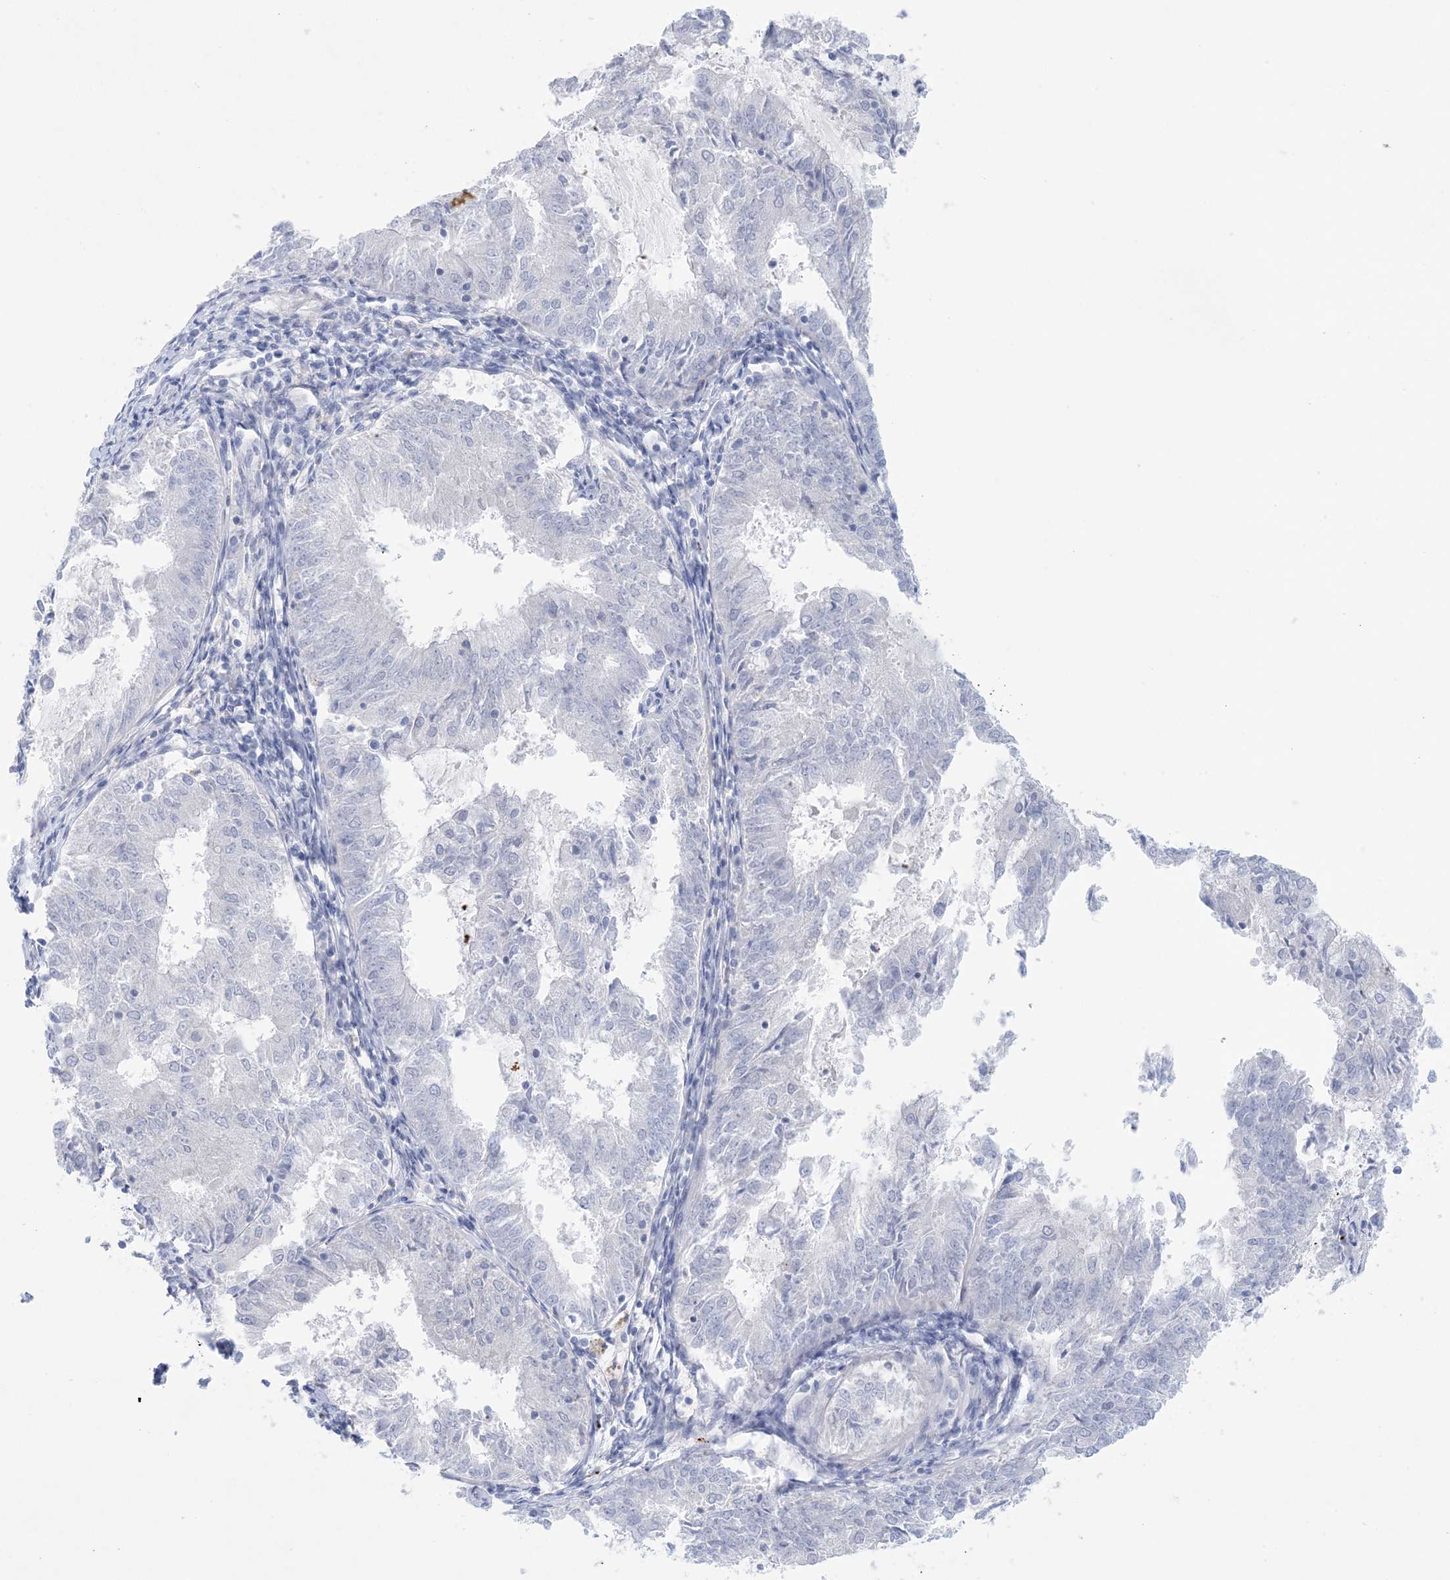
{"staining": {"intensity": "negative", "quantity": "none", "location": "none"}, "tissue": "endometrial cancer", "cell_type": "Tumor cells", "image_type": "cancer", "snomed": [{"axis": "morphology", "description": "Adenocarcinoma, NOS"}, {"axis": "topography", "description": "Endometrium"}], "caption": "High magnification brightfield microscopy of endometrial cancer (adenocarcinoma) stained with DAB (brown) and counterstained with hematoxylin (blue): tumor cells show no significant positivity. The staining is performed using DAB (3,3'-diaminobenzidine) brown chromogen with nuclei counter-stained in using hematoxylin.", "gene": "GABRG1", "patient": {"sex": "female", "age": 57}}